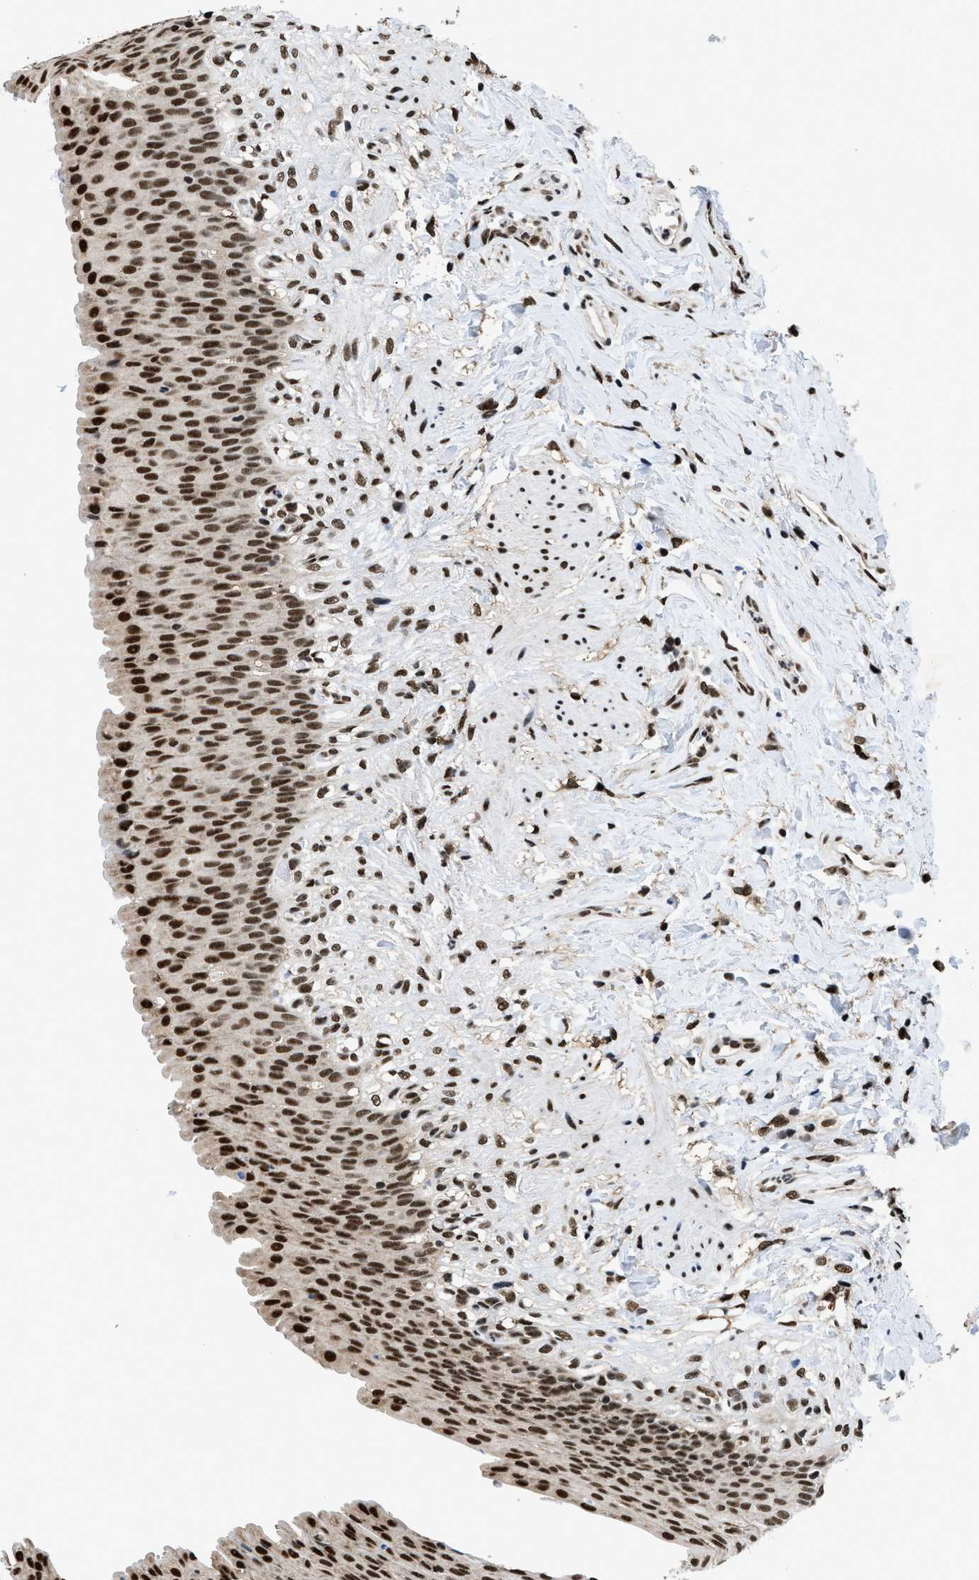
{"staining": {"intensity": "strong", "quantity": ">75%", "location": "nuclear"}, "tissue": "urinary bladder", "cell_type": "Urothelial cells", "image_type": "normal", "snomed": [{"axis": "morphology", "description": "Normal tissue, NOS"}, {"axis": "topography", "description": "Urinary bladder"}], "caption": "Human urinary bladder stained for a protein (brown) demonstrates strong nuclear positive expression in about >75% of urothelial cells.", "gene": "HNRNPF", "patient": {"sex": "female", "age": 79}}